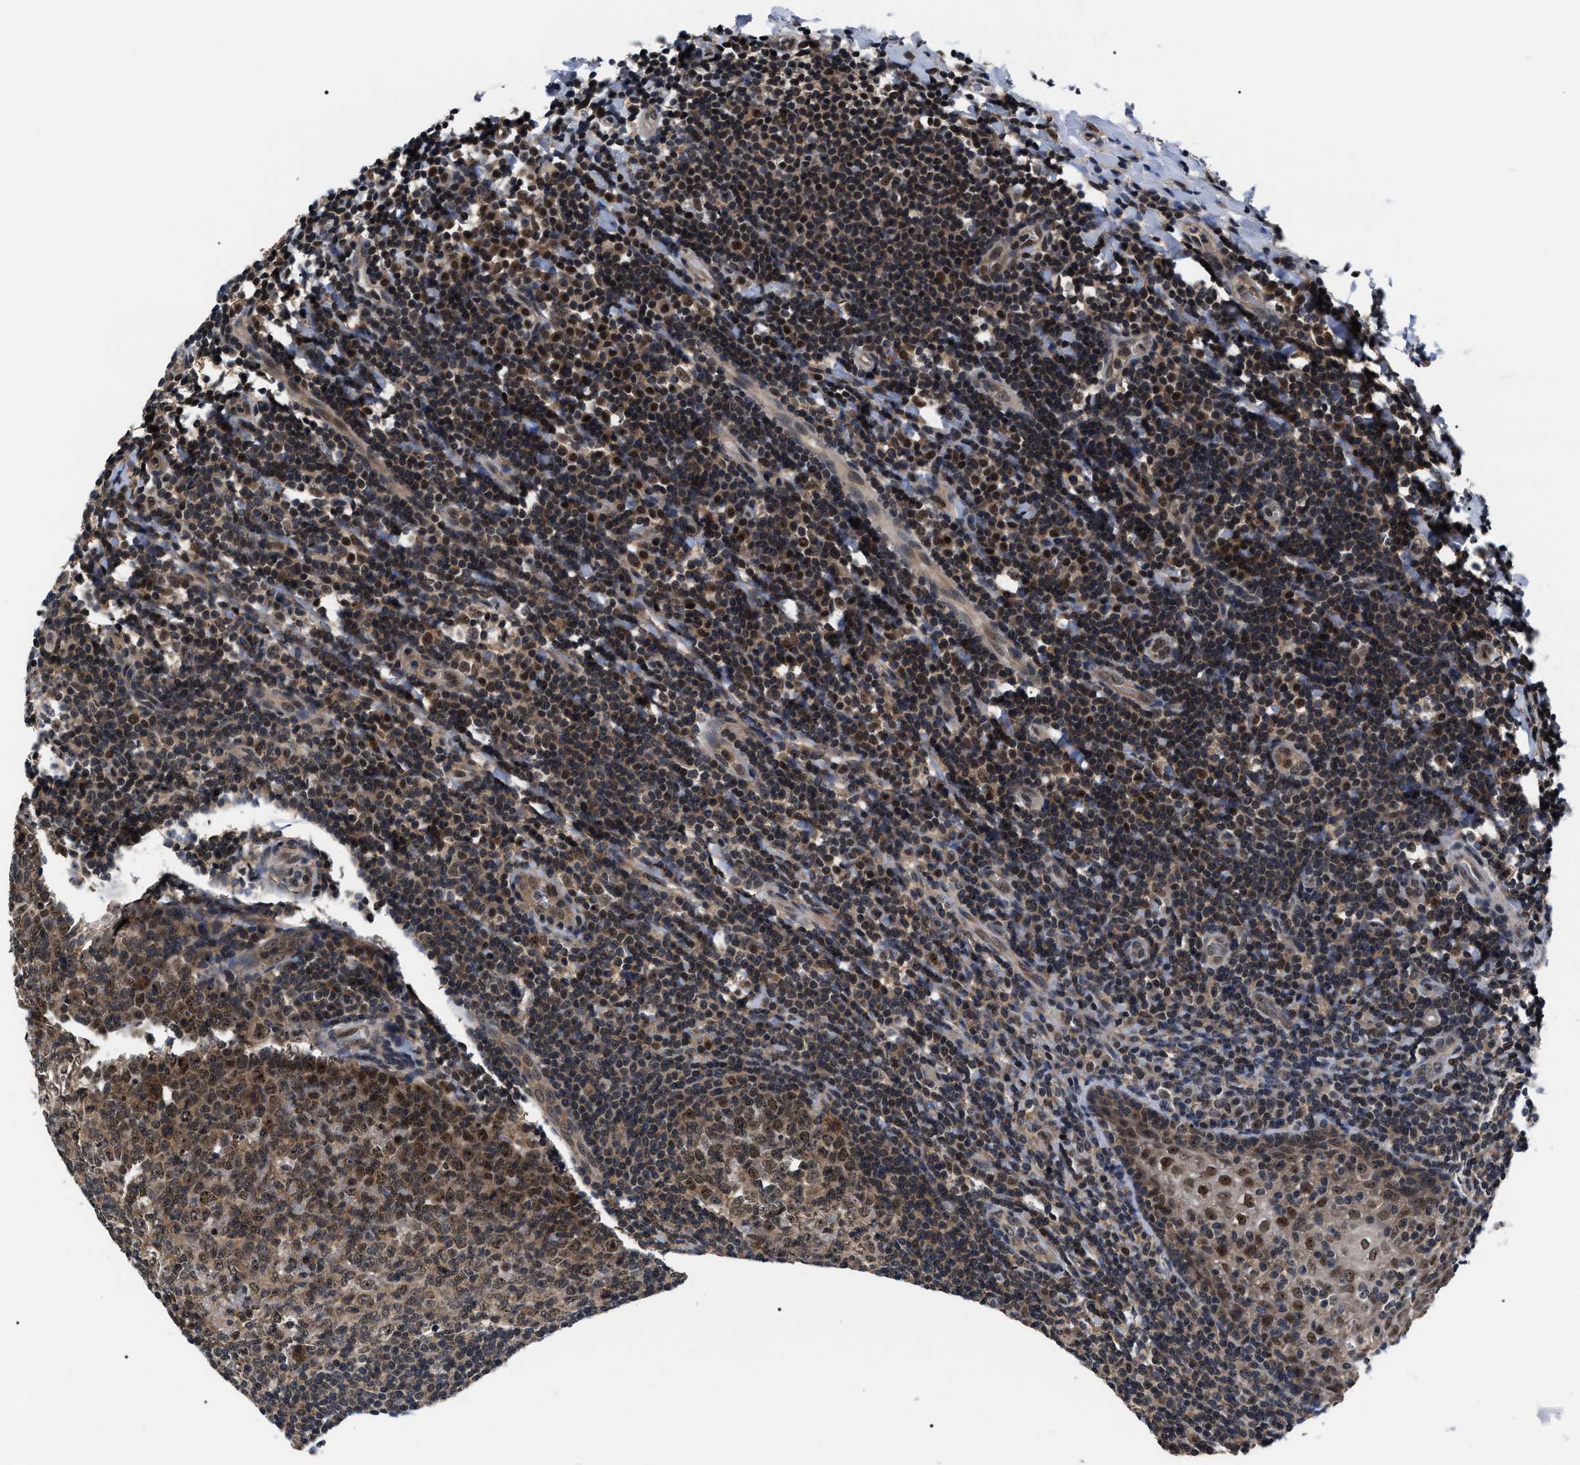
{"staining": {"intensity": "moderate", "quantity": ">75%", "location": "cytoplasmic/membranous,nuclear"}, "tissue": "tonsil", "cell_type": "Germinal center cells", "image_type": "normal", "snomed": [{"axis": "morphology", "description": "Normal tissue, NOS"}, {"axis": "topography", "description": "Tonsil"}], "caption": "IHC photomicrograph of unremarkable tonsil: tonsil stained using IHC reveals medium levels of moderate protein expression localized specifically in the cytoplasmic/membranous,nuclear of germinal center cells, appearing as a cytoplasmic/membranous,nuclear brown color.", "gene": "CSNK2A1", "patient": {"sex": "male", "age": 31}}